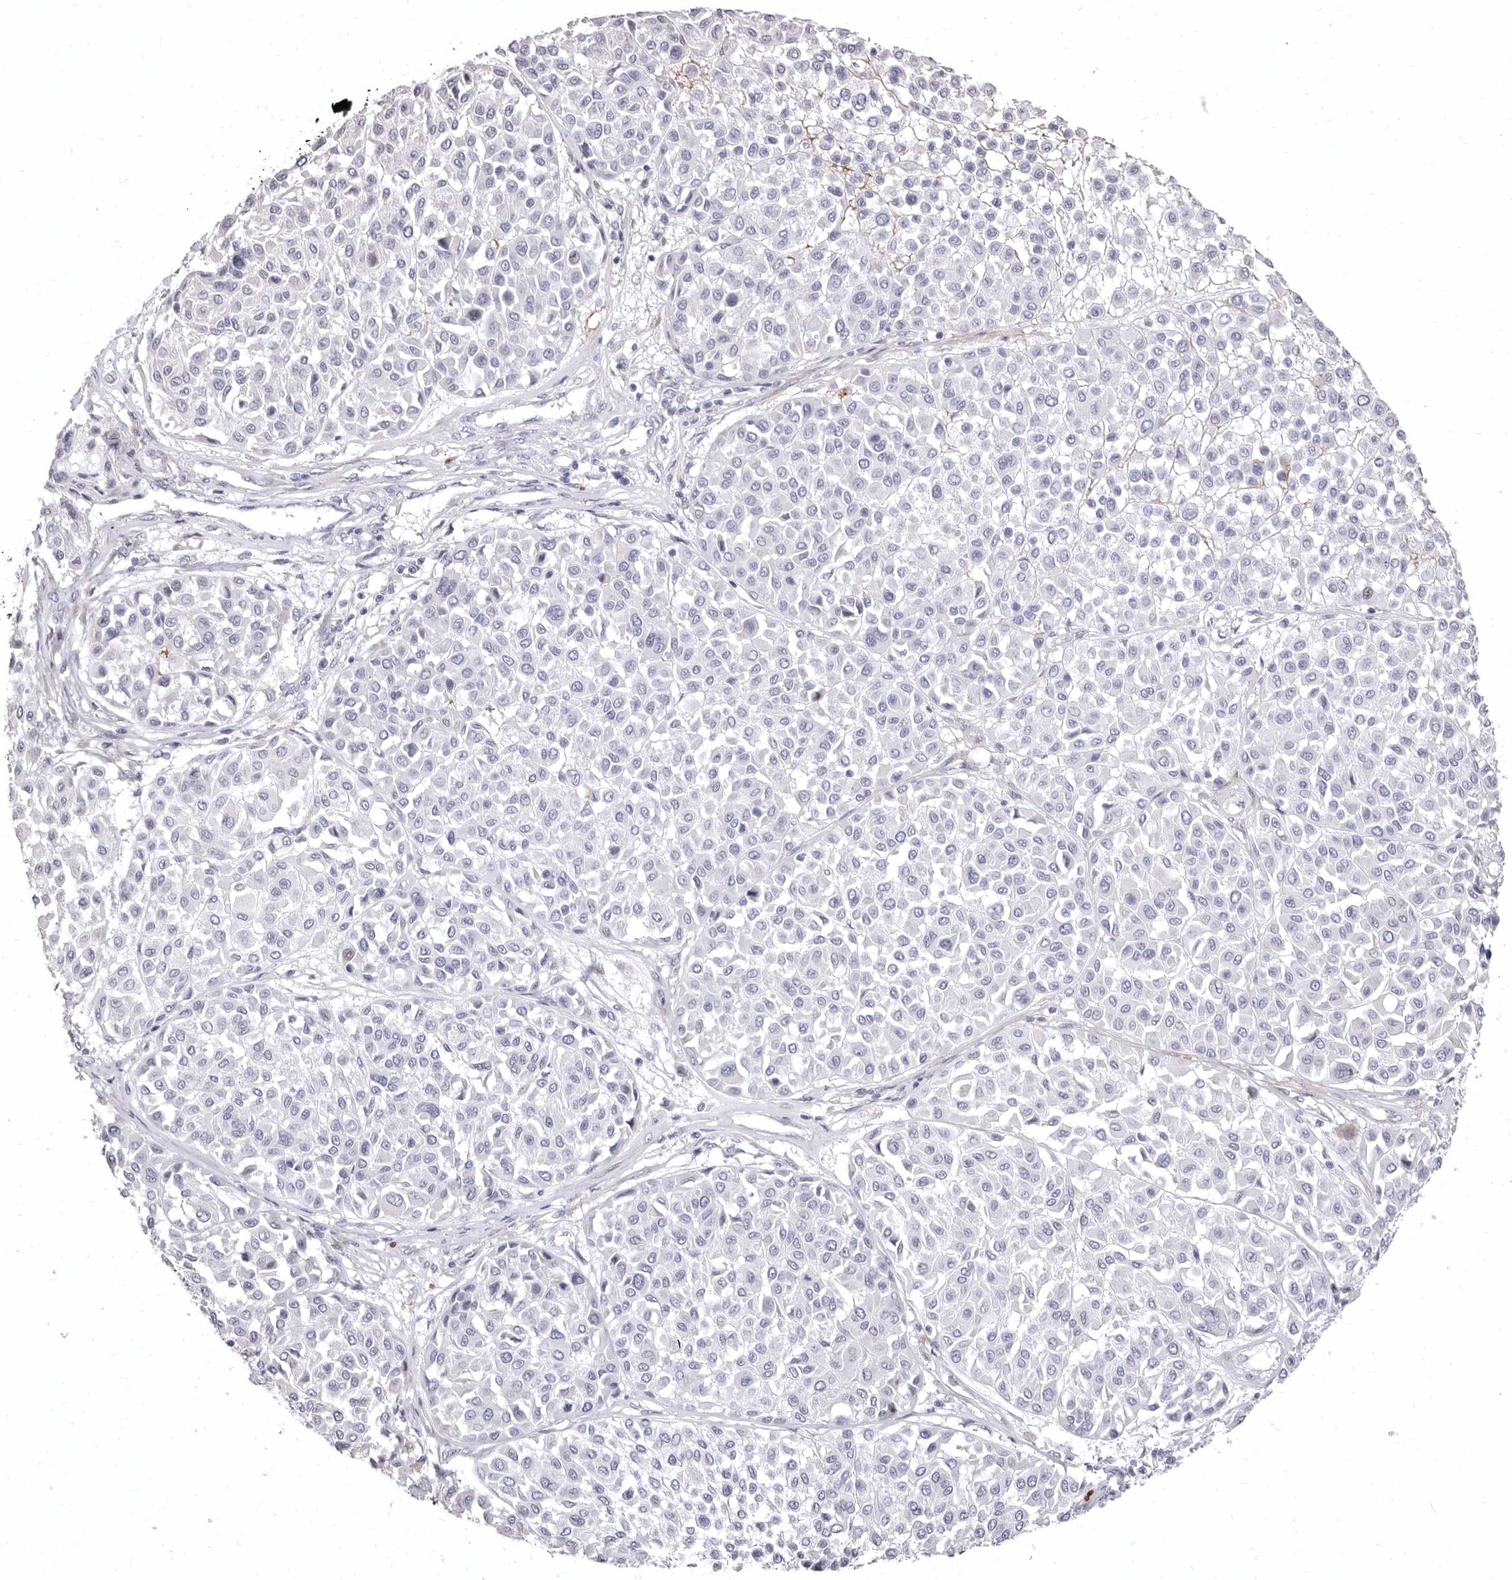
{"staining": {"intensity": "negative", "quantity": "none", "location": "none"}, "tissue": "melanoma", "cell_type": "Tumor cells", "image_type": "cancer", "snomed": [{"axis": "morphology", "description": "Malignant melanoma, Metastatic site"}, {"axis": "topography", "description": "Soft tissue"}], "caption": "The image shows no significant expression in tumor cells of melanoma.", "gene": "AIDA", "patient": {"sex": "male", "age": 41}}